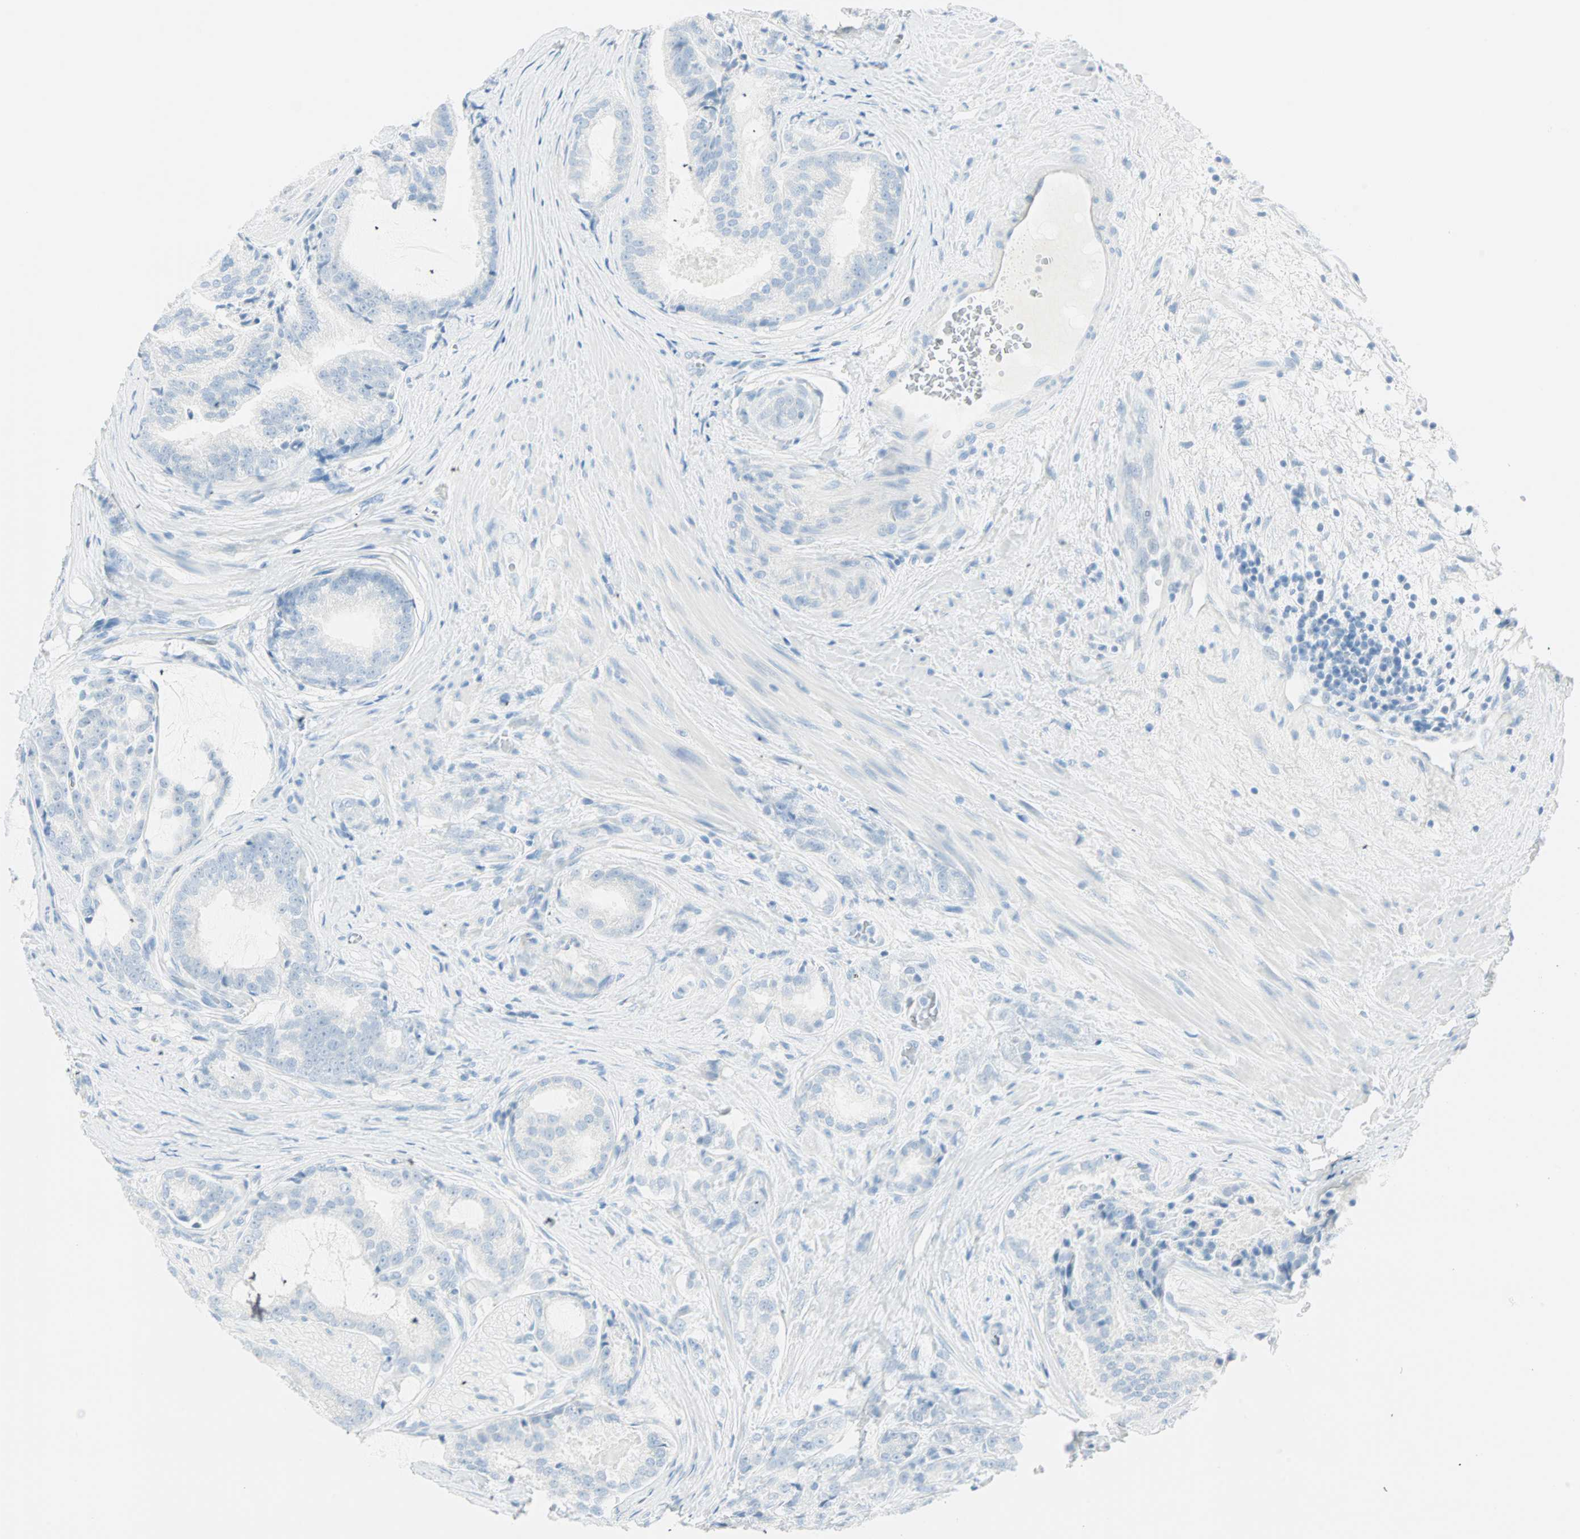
{"staining": {"intensity": "negative", "quantity": "none", "location": "none"}, "tissue": "prostate cancer", "cell_type": "Tumor cells", "image_type": "cancer", "snomed": [{"axis": "morphology", "description": "Adenocarcinoma, Low grade"}, {"axis": "topography", "description": "Prostate"}], "caption": "Immunohistochemistry (IHC) photomicrograph of prostate cancer (low-grade adenocarcinoma) stained for a protein (brown), which reveals no positivity in tumor cells.", "gene": "NES", "patient": {"sex": "male", "age": 58}}